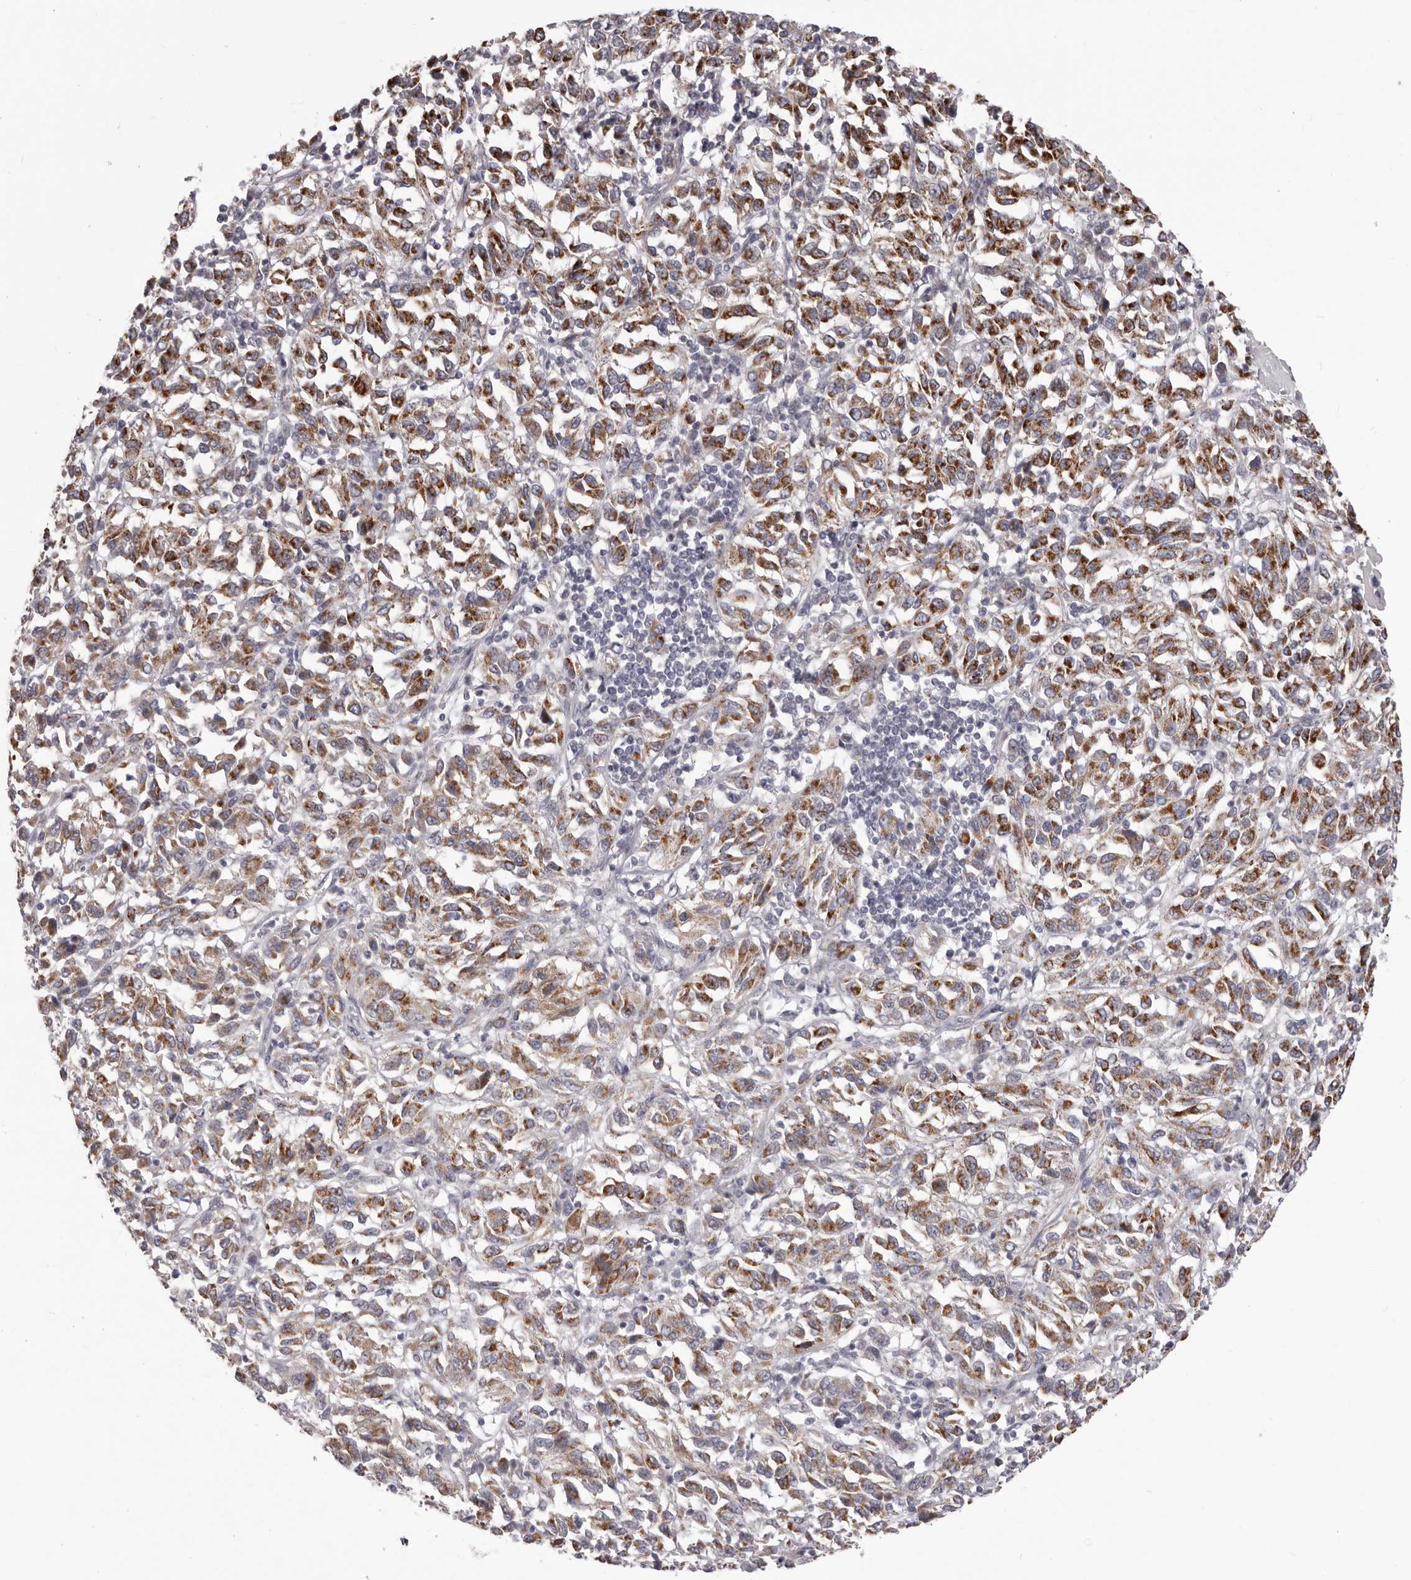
{"staining": {"intensity": "moderate", "quantity": ">75%", "location": "cytoplasmic/membranous"}, "tissue": "melanoma", "cell_type": "Tumor cells", "image_type": "cancer", "snomed": [{"axis": "morphology", "description": "Malignant melanoma, Metastatic site"}, {"axis": "topography", "description": "Lung"}], "caption": "Protein analysis of melanoma tissue exhibits moderate cytoplasmic/membranous staining in approximately >75% of tumor cells.", "gene": "PRMT2", "patient": {"sex": "male", "age": 64}}